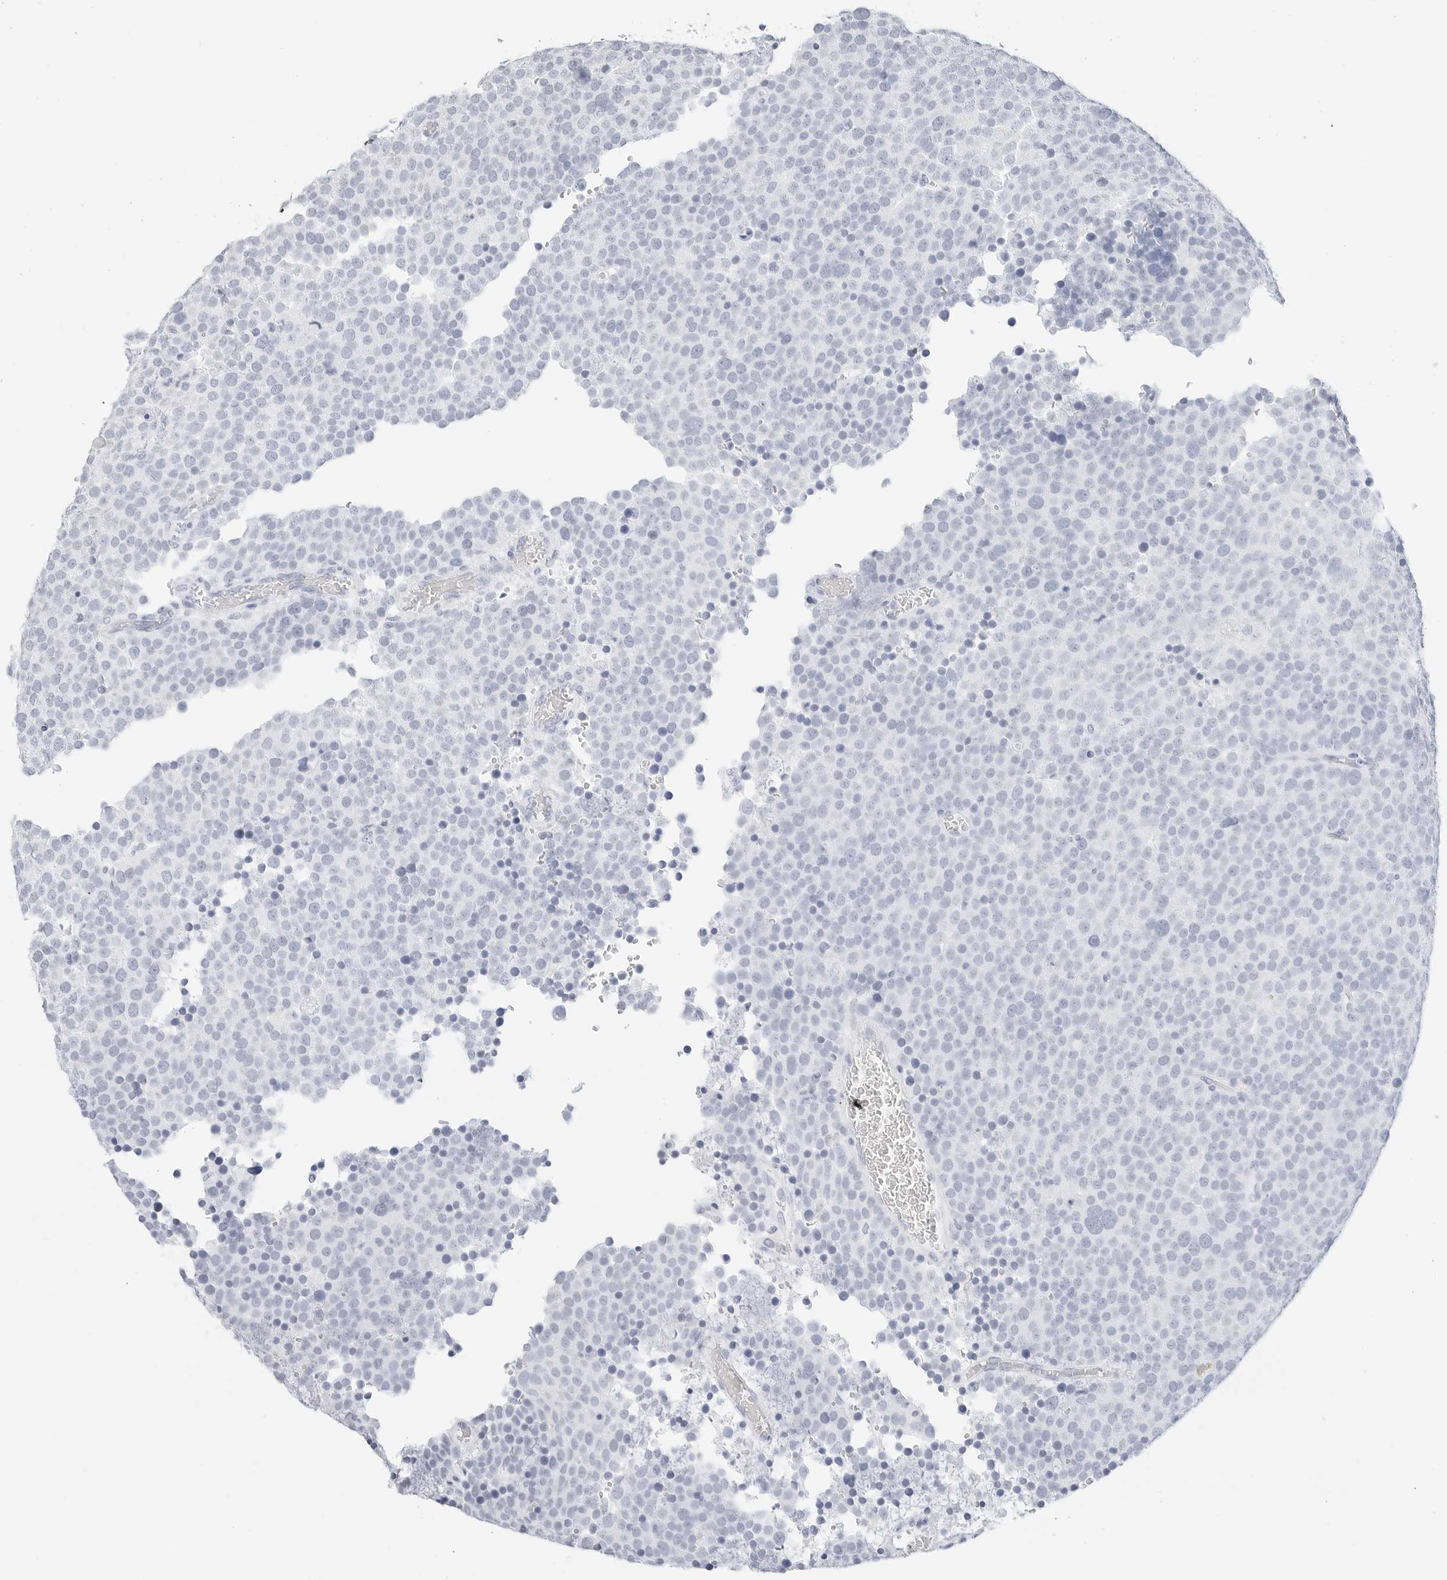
{"staining": {"intensity": "negative", "quantity": "none", "location": "none"}, "tissue": "testis cancer", "cell_type": "Tumor cells", "image_type": "cancer", "snomed": [{"axis": "morphology", "description": "Seminoma, NOS"}, {"axis": "topography", "description": "Testis"}], "caption": "An immunohistochemistry (IHC) image of testis cancer (seminoma) is shown. There is no staining in tumor cells of testis cancer (seminoma). Brightfield microscopy of immunohistochemistry (IHC) stained with DAB (brown) and hematoxylin (blue), captured at high magnification.", "gene": "TFF2", "patient": {"sex": "male", "age": 71}}